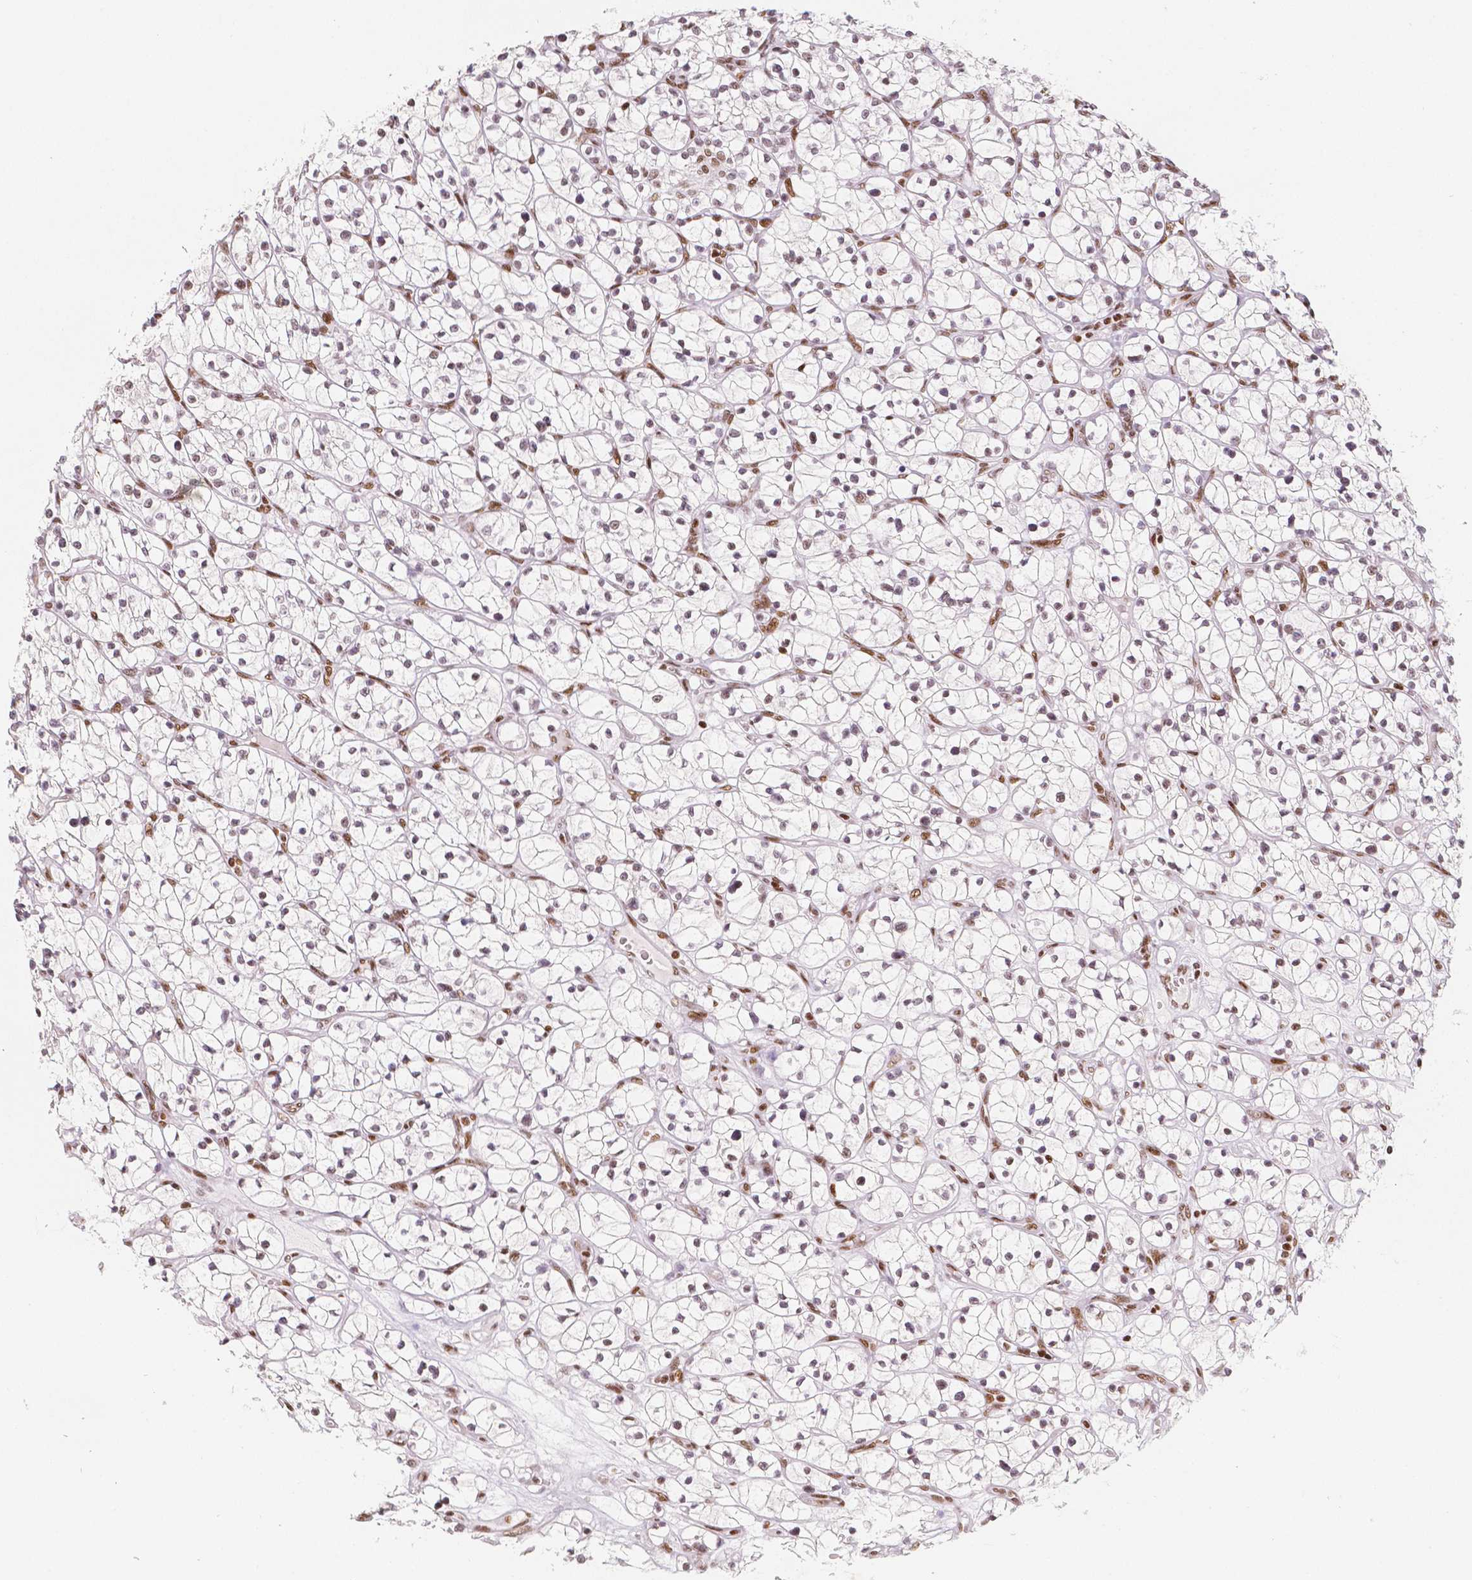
{"staining": {"intensity": "weak", "quantity": "25%-75%", "location": "nuclear"}, "tissue": "renal cancer", "cell_type": "Tumor cells", "image_type": "cancer", "snomed": [{"axis": "morphology", "description": "Adenocarcinoma, NOS"}, {"axis": "topography", "description": "Kidney"}], "caption": "Immunohistochemistry (IHC) (DAB (3,3'-diaminobenzidine)) staining of adenocarcinoma (renal) shows weak nuclear protein positivity in approximately 25%-75% of tumor cells.", "gene": "HDAC1", "patient": {"sex": "female", "age": 64}}